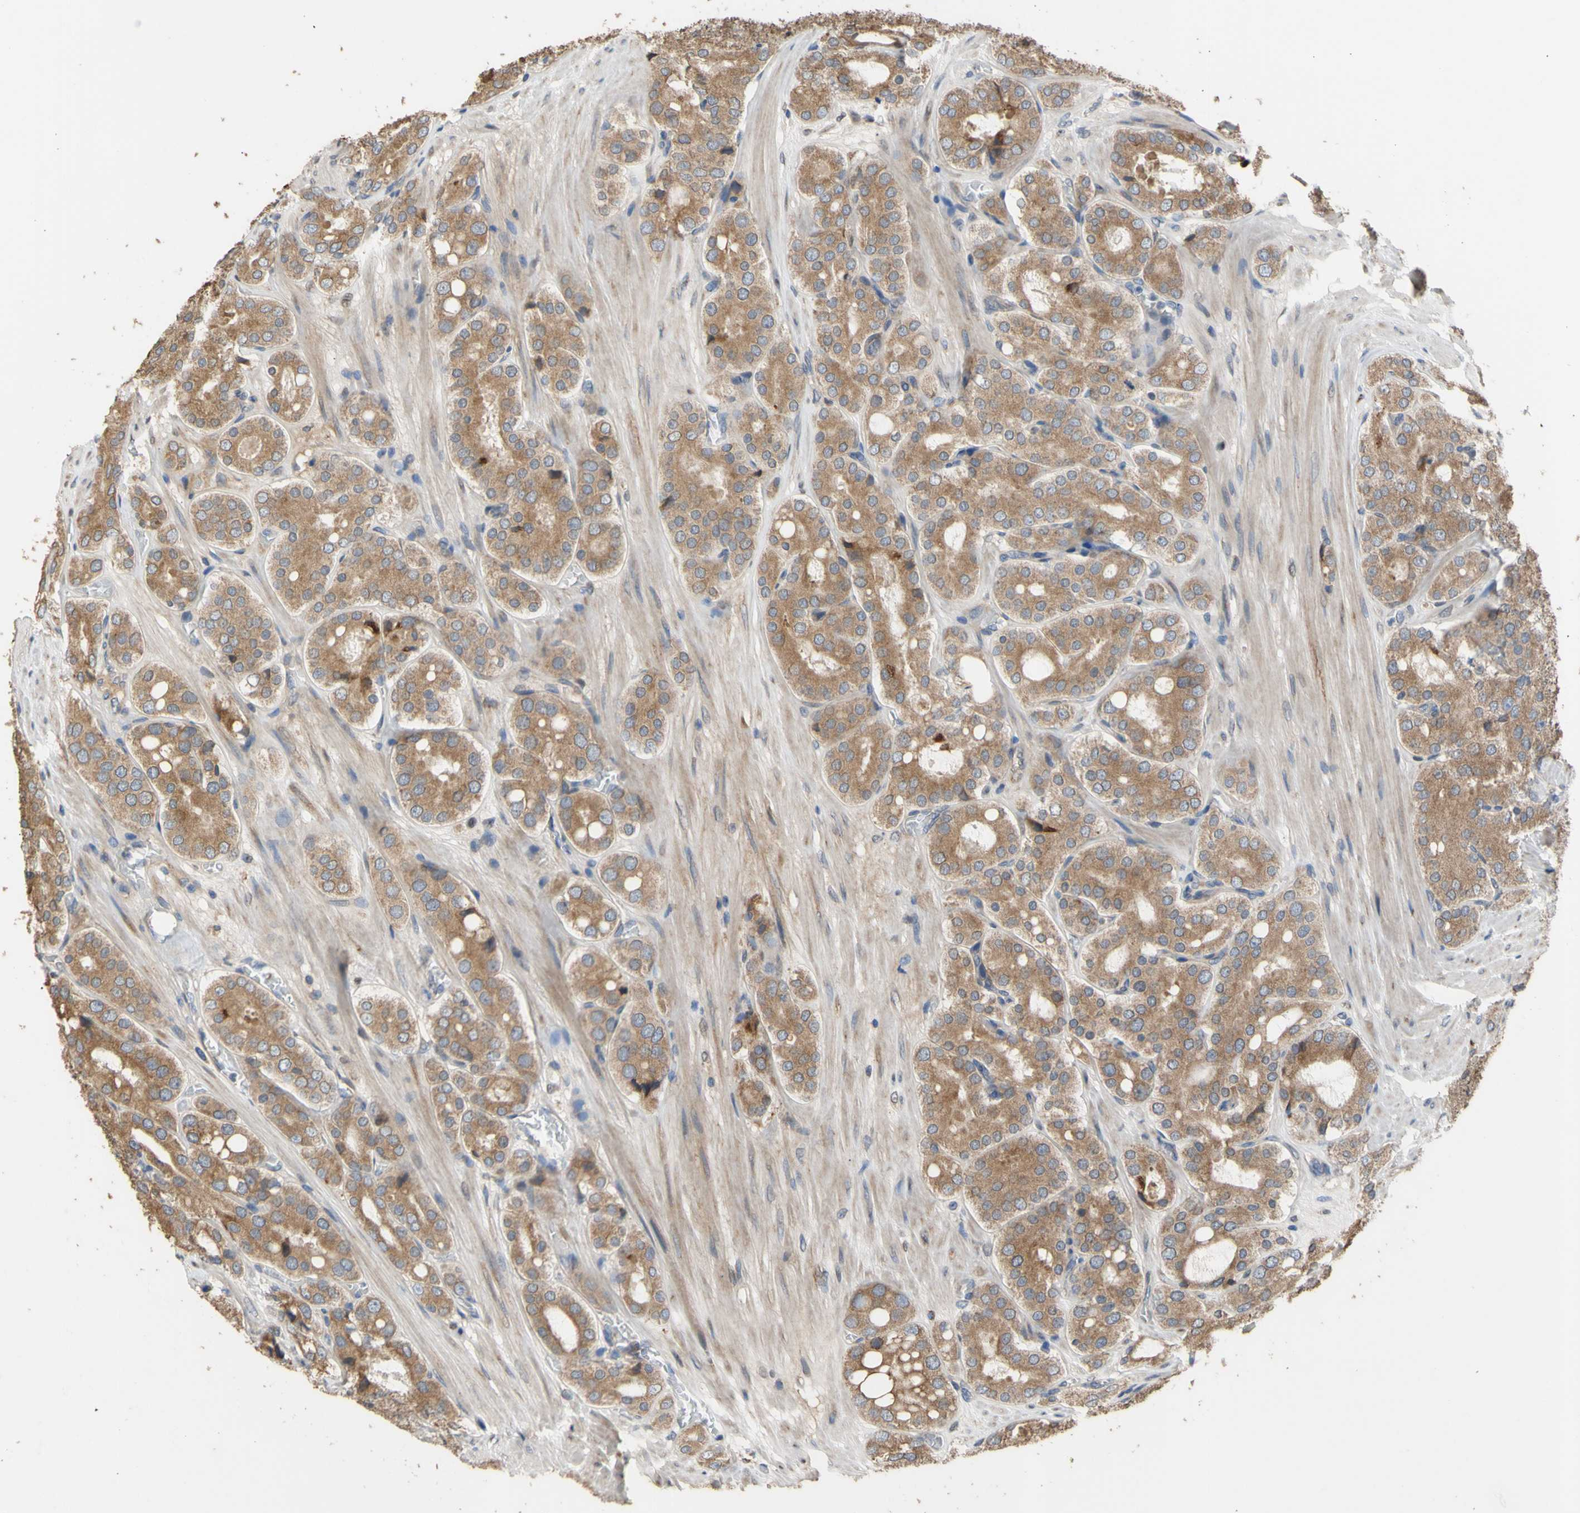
{"staining": {"intensity": "moderate", "quantity": "25%-75%", "location": "cytoplasmic/membranous"}, "tissue": "prostate cancer", "cell_type": "Tumor cells", "image_type": "cancer", "snomed": [{"axis": "morphology", "description": "Adenocarcinoma, High grade"}, {"axis": "topography", "description": "Prostate"}], "caption": "Prostate cancer stained for a protein (brown) demonstrates moderate cytoplasmic/membranous positive positivity in approximately 25%-75% of tumor cells.", "gene": "NECTIN3", "patient": {"sex": "male", "age": 65}}